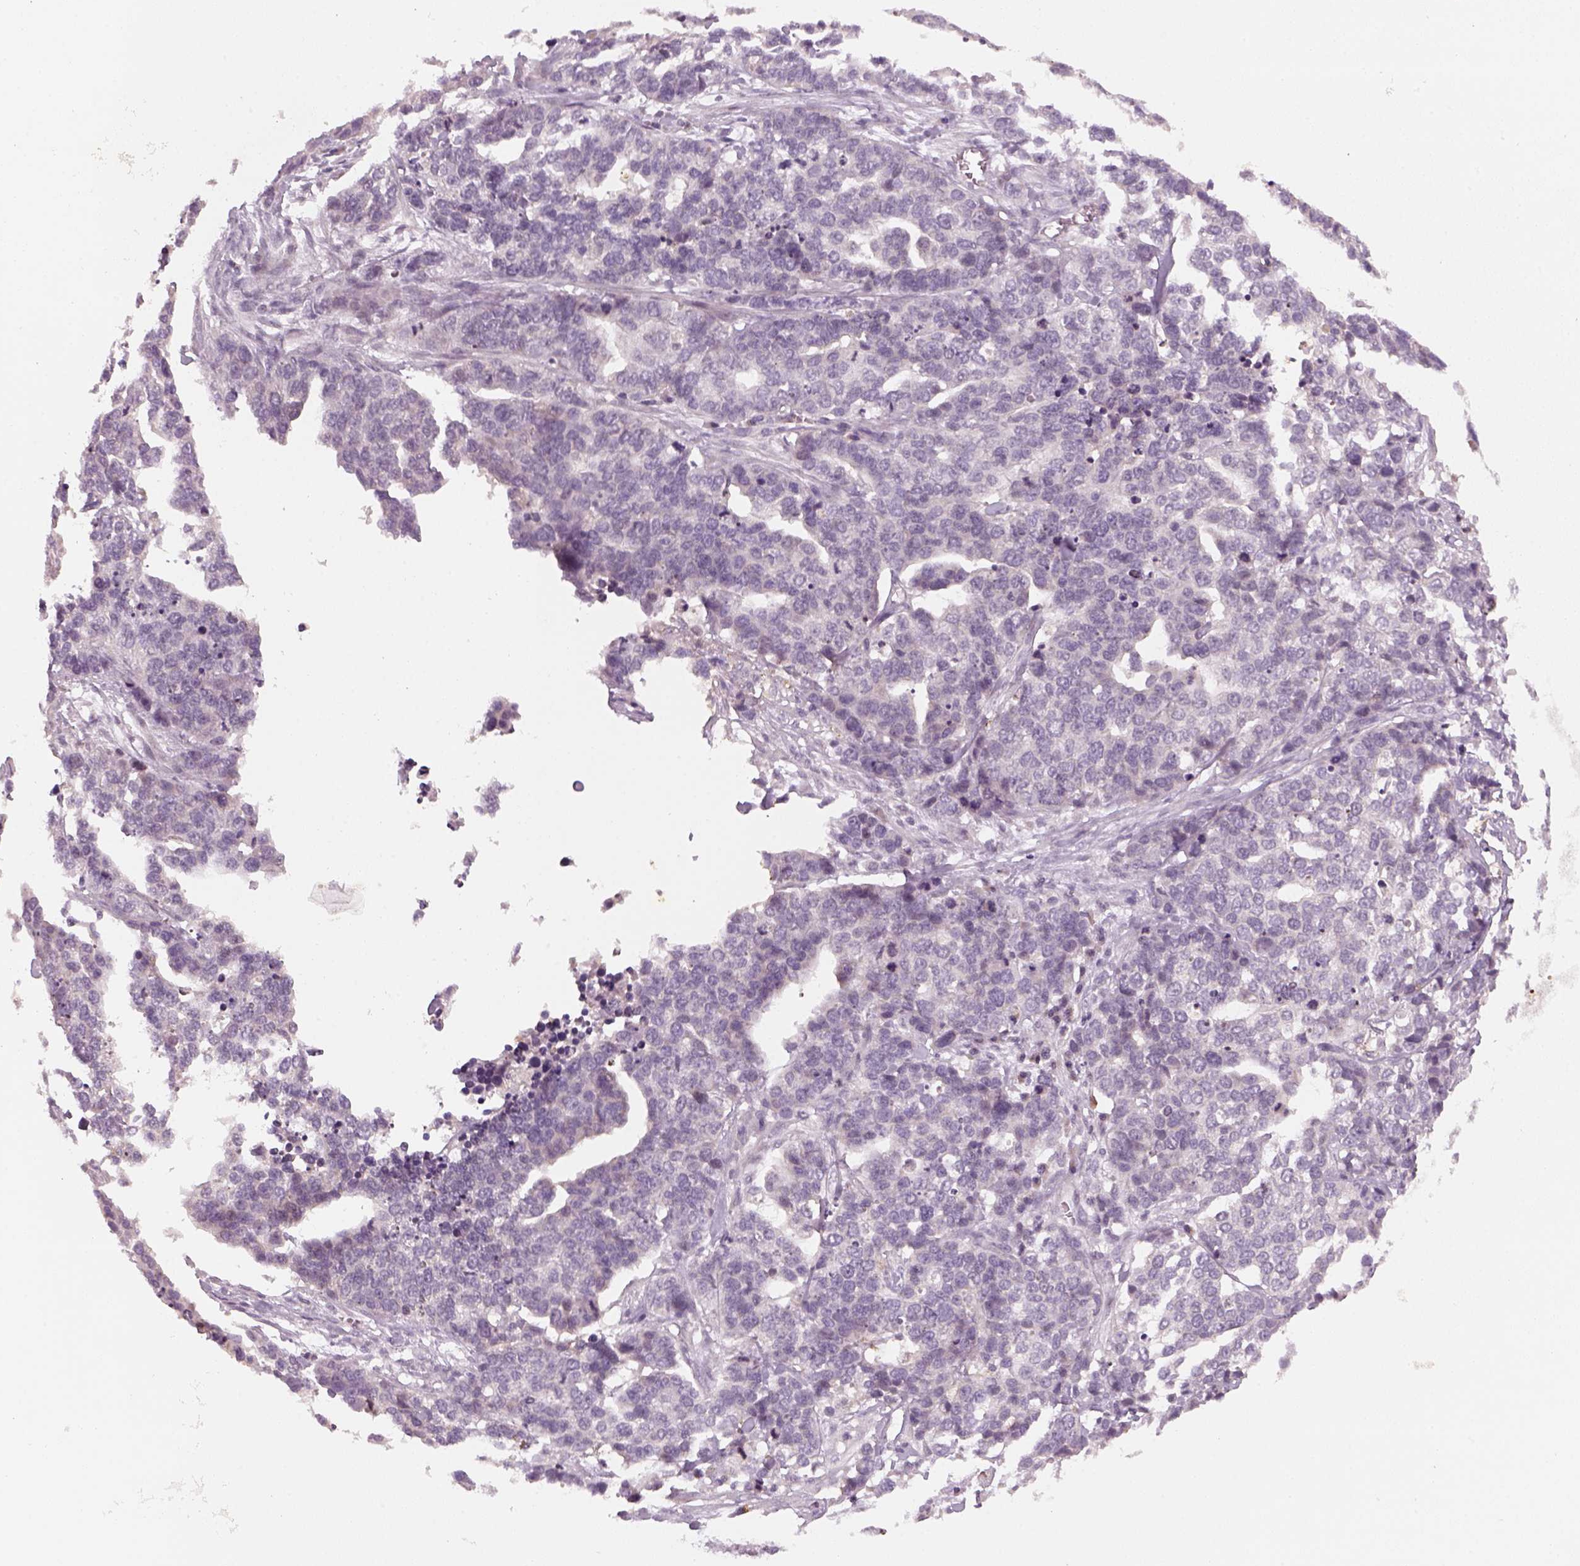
{"staining": {"intensity": "negative", "quantity": "none", "location": "none"}, "tissue": "ovarian cancer", "cell_type": "Tumor cells", "image_type": "cancer", "snomed": [{"axis": "morphology", "description": "Carcinoma, endometroid"}, {"axis": "topography", "description": "Ovary"}], "caption": "DAB (3,3'-diaminobenzidine) immunohistochemical staining of endometroid carcinoma (ovarian) exhibits no significant positivity in tumor cells. Brightfield microscopy of immunohistochemistry stained with DAB (brown) and hematoxylin (blue), captured at high magnification.", "gene": "GDNF", "patient": {"sex": "female", "age": 65}}